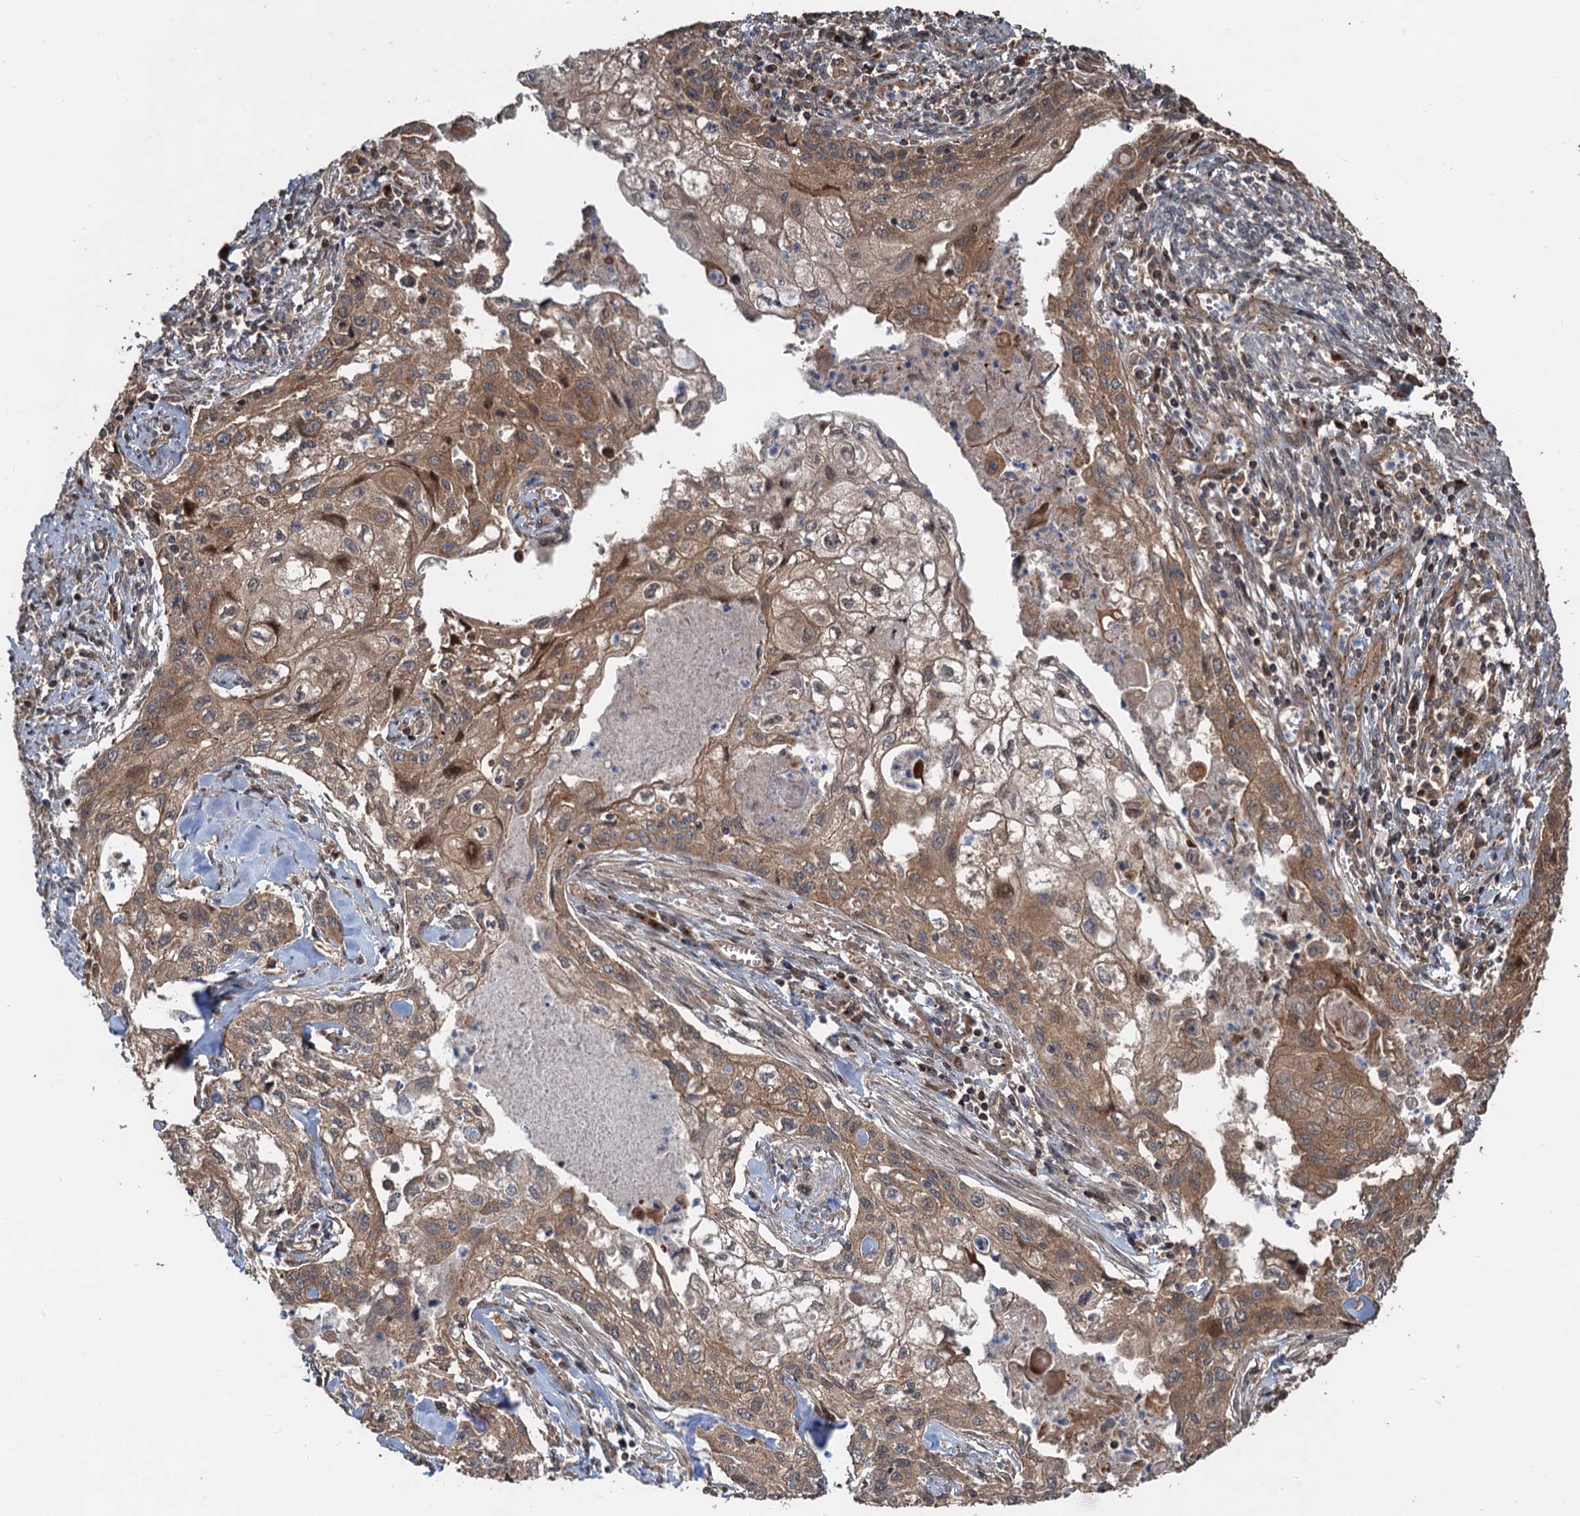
{"staining": {"intensity": "moderate", "quantity": ">75%", "location": "cytoplasmic/membranous"}, "tissue": "cervical cancer", "cell_type": "Tumor cells", "image_type": "cancer", "snomed": [{"axis": "morphology", "description": "Squamous cell carcinoma, NOS"}, {"axis": "topography", "description": "Cervix"}], "caption": "The image exhibits staining of cervical cancer, revealing moderate cytoplasmic/membranous protein positivity (brown color) within tumor cells. (Brightfield microscopy of DAB IHC at high magnification).", "gene": "DEXI", "patient": {"sex": "female", "age": 67}}